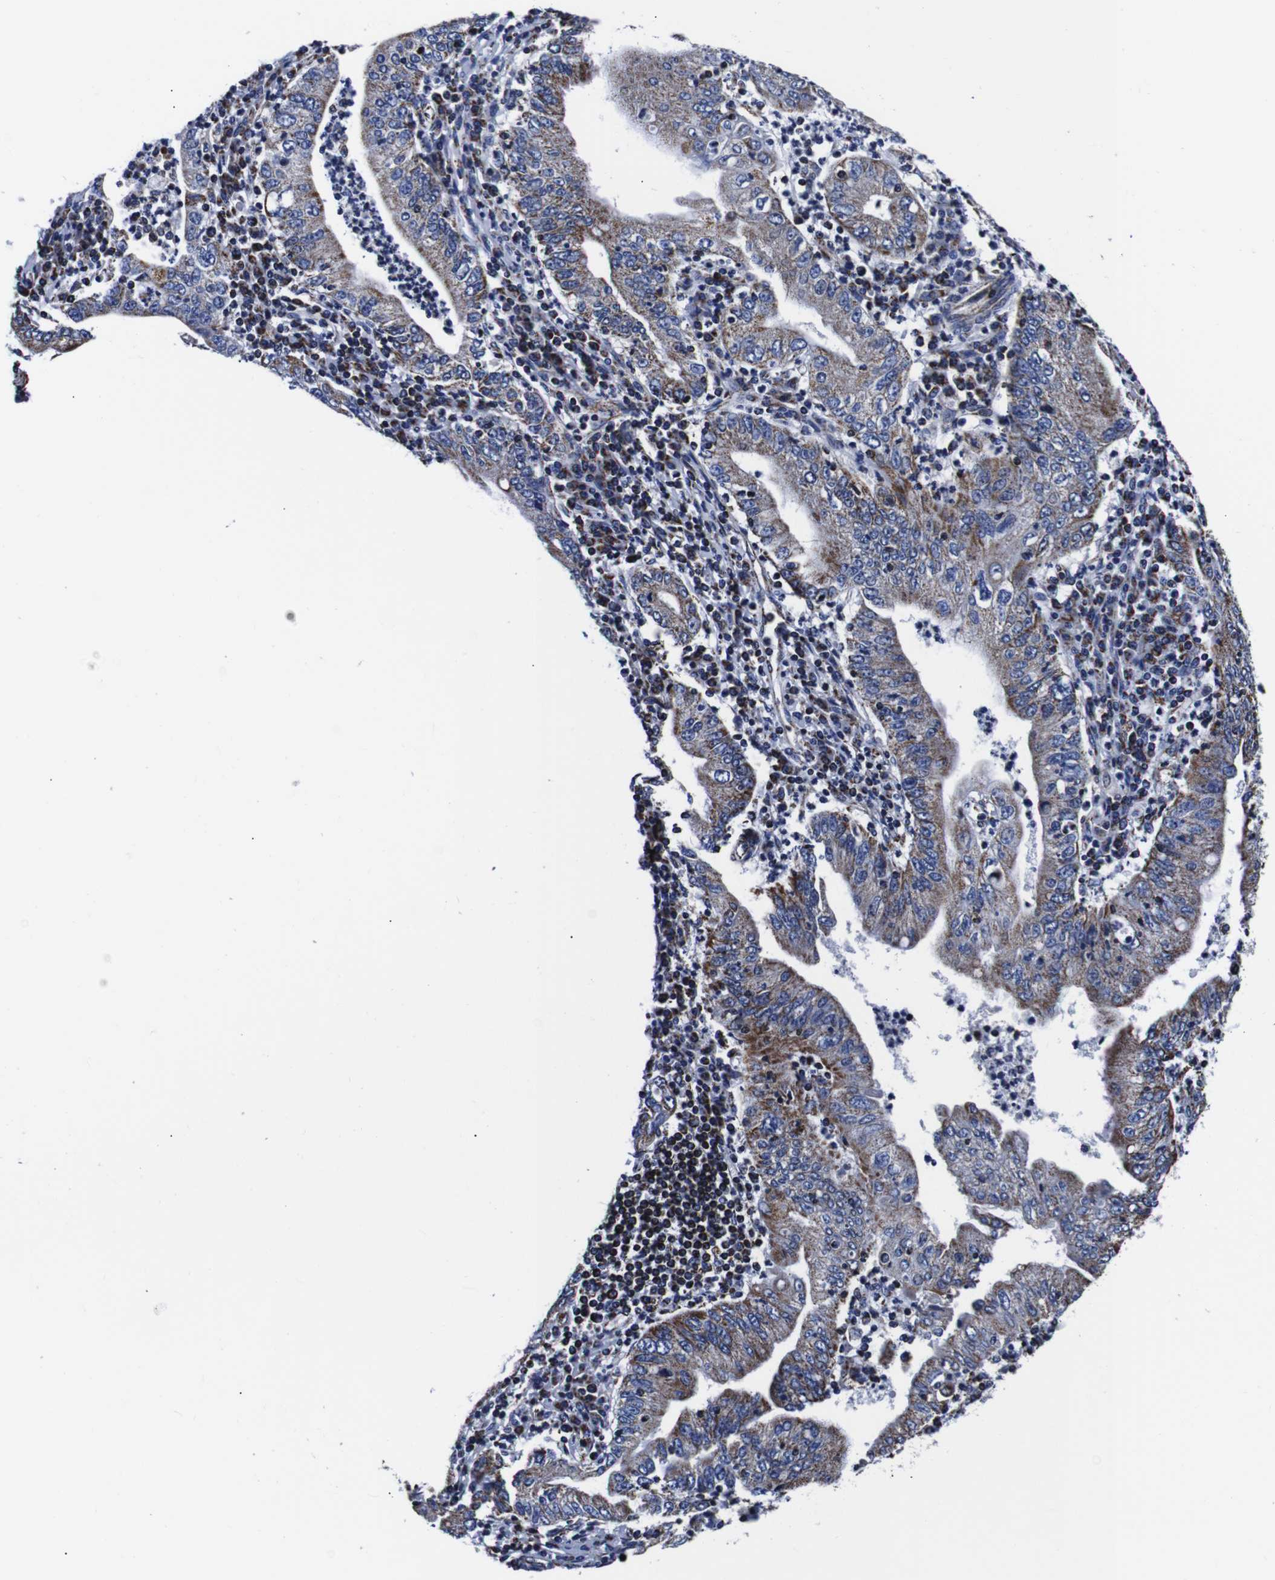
{"staining": {"intensity": "moderate", "quantity": ">75%", "location": "cytoplasmic/membranous"}, "tissue": "stomach cancer", "cell_type": "Tumor cells", "image_type": "cancer", "snomed": [{"axis": "morphology", "description": "Normal tissue, NOS"}, {"axis": "morphology", "description": "Adenocarcinoma, NOS"}, {"axis": "topography", "description": "Esophagus"}, {"axis": "topography", "description": "Stomach, upper"}, {"axis": "topography", "description": "Peripheral nerve tissue"}], "caption": "Stomach adenocarcinoma stained with DAB immunohistochemistry reveals medium levels of moderate cytoplasmic/membranous staining in approximately >75% of tumor cells.", "gene": "FKBP9", "patient": {"sex": "male", "age": 62}}